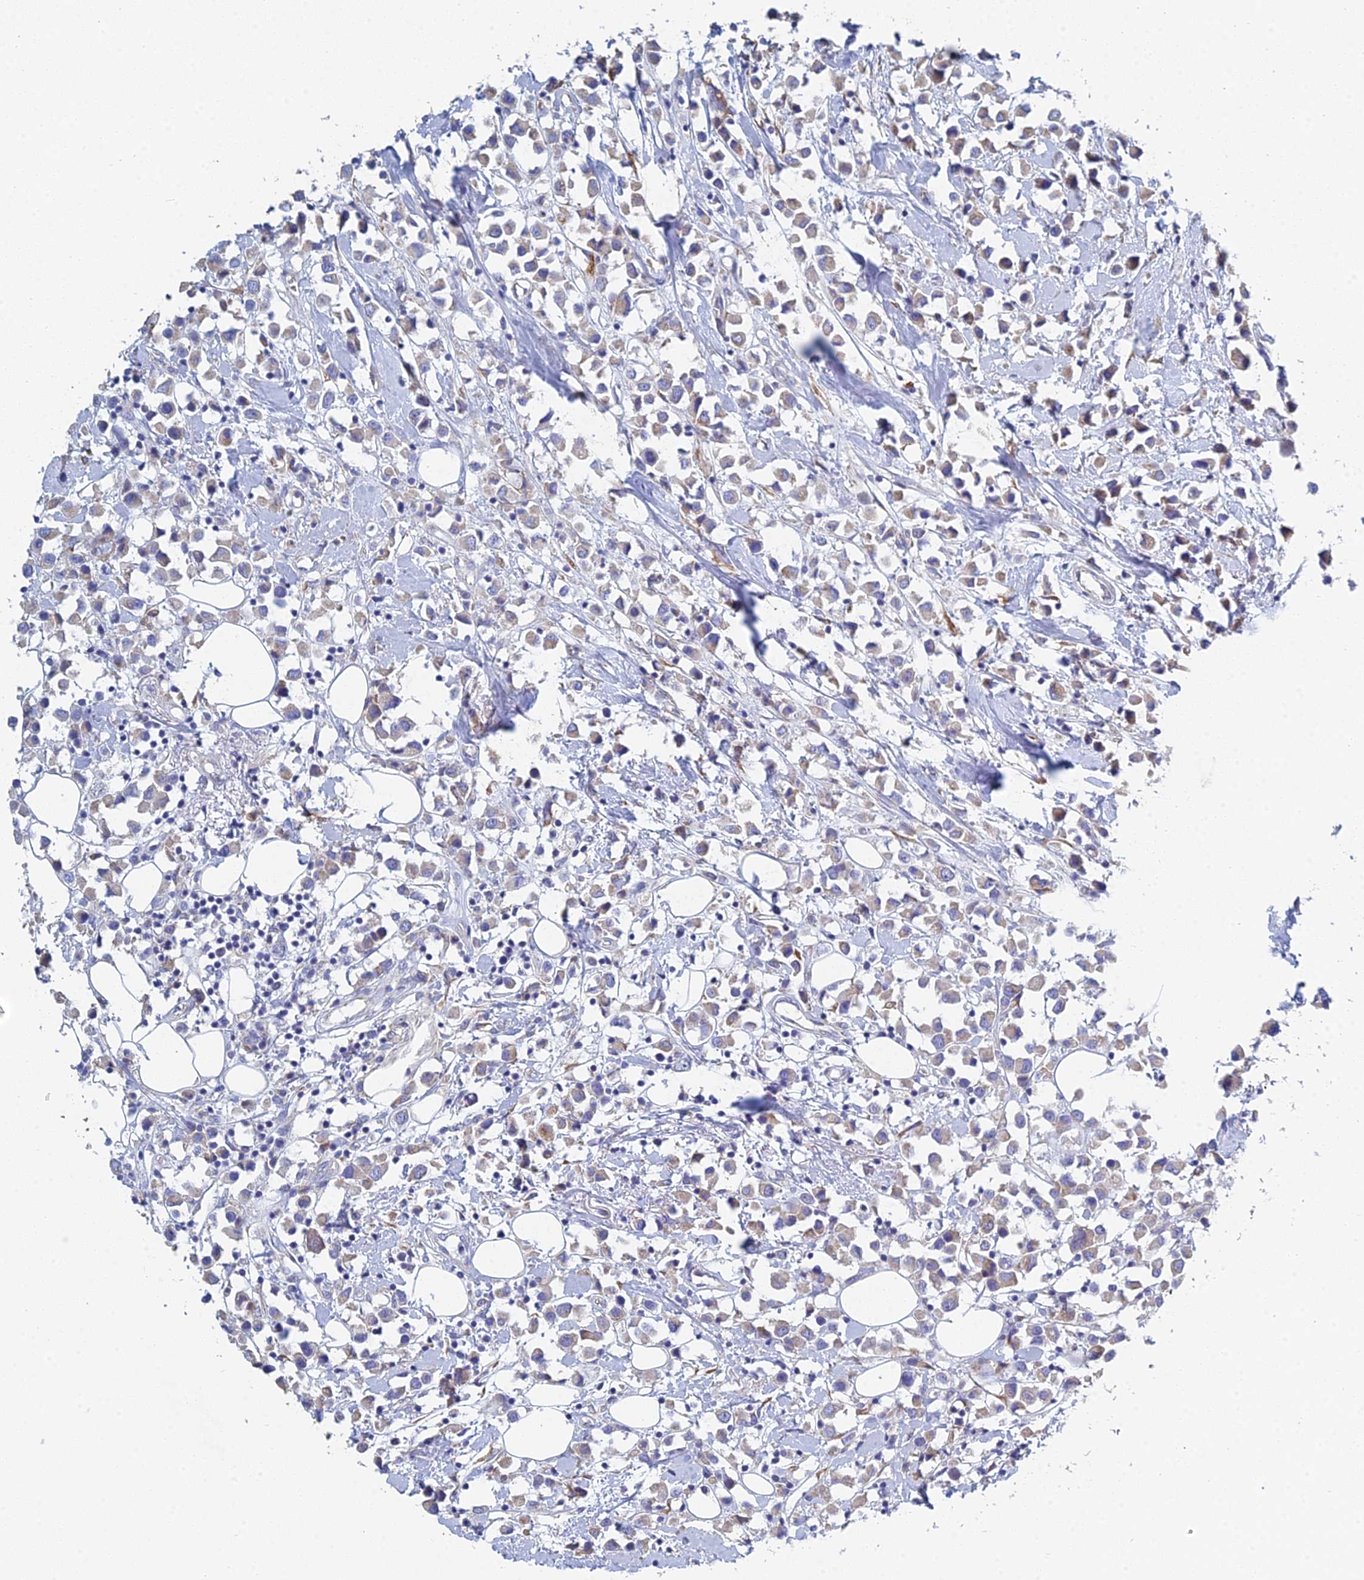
{"staining": {"intensity": "weak", "quantity": "25%-75%", "location": "cytoplasmic/membranous"}, "tissue": "breast cancer", "cell_type": "Tumor cells", "image_type": "cancer", "snomed": [{"axis": "morphology", "description": "Duct carcinoma"}, {"axis": "topography", "description": "Breast"}], "caption": "Human breast cancer (invasive ductal carcinoma) stained with a protein marker exhibits weak staining in tumor cells.", "gene": "CRACR2B", "patient": {"sex": "female", "age": 61}}